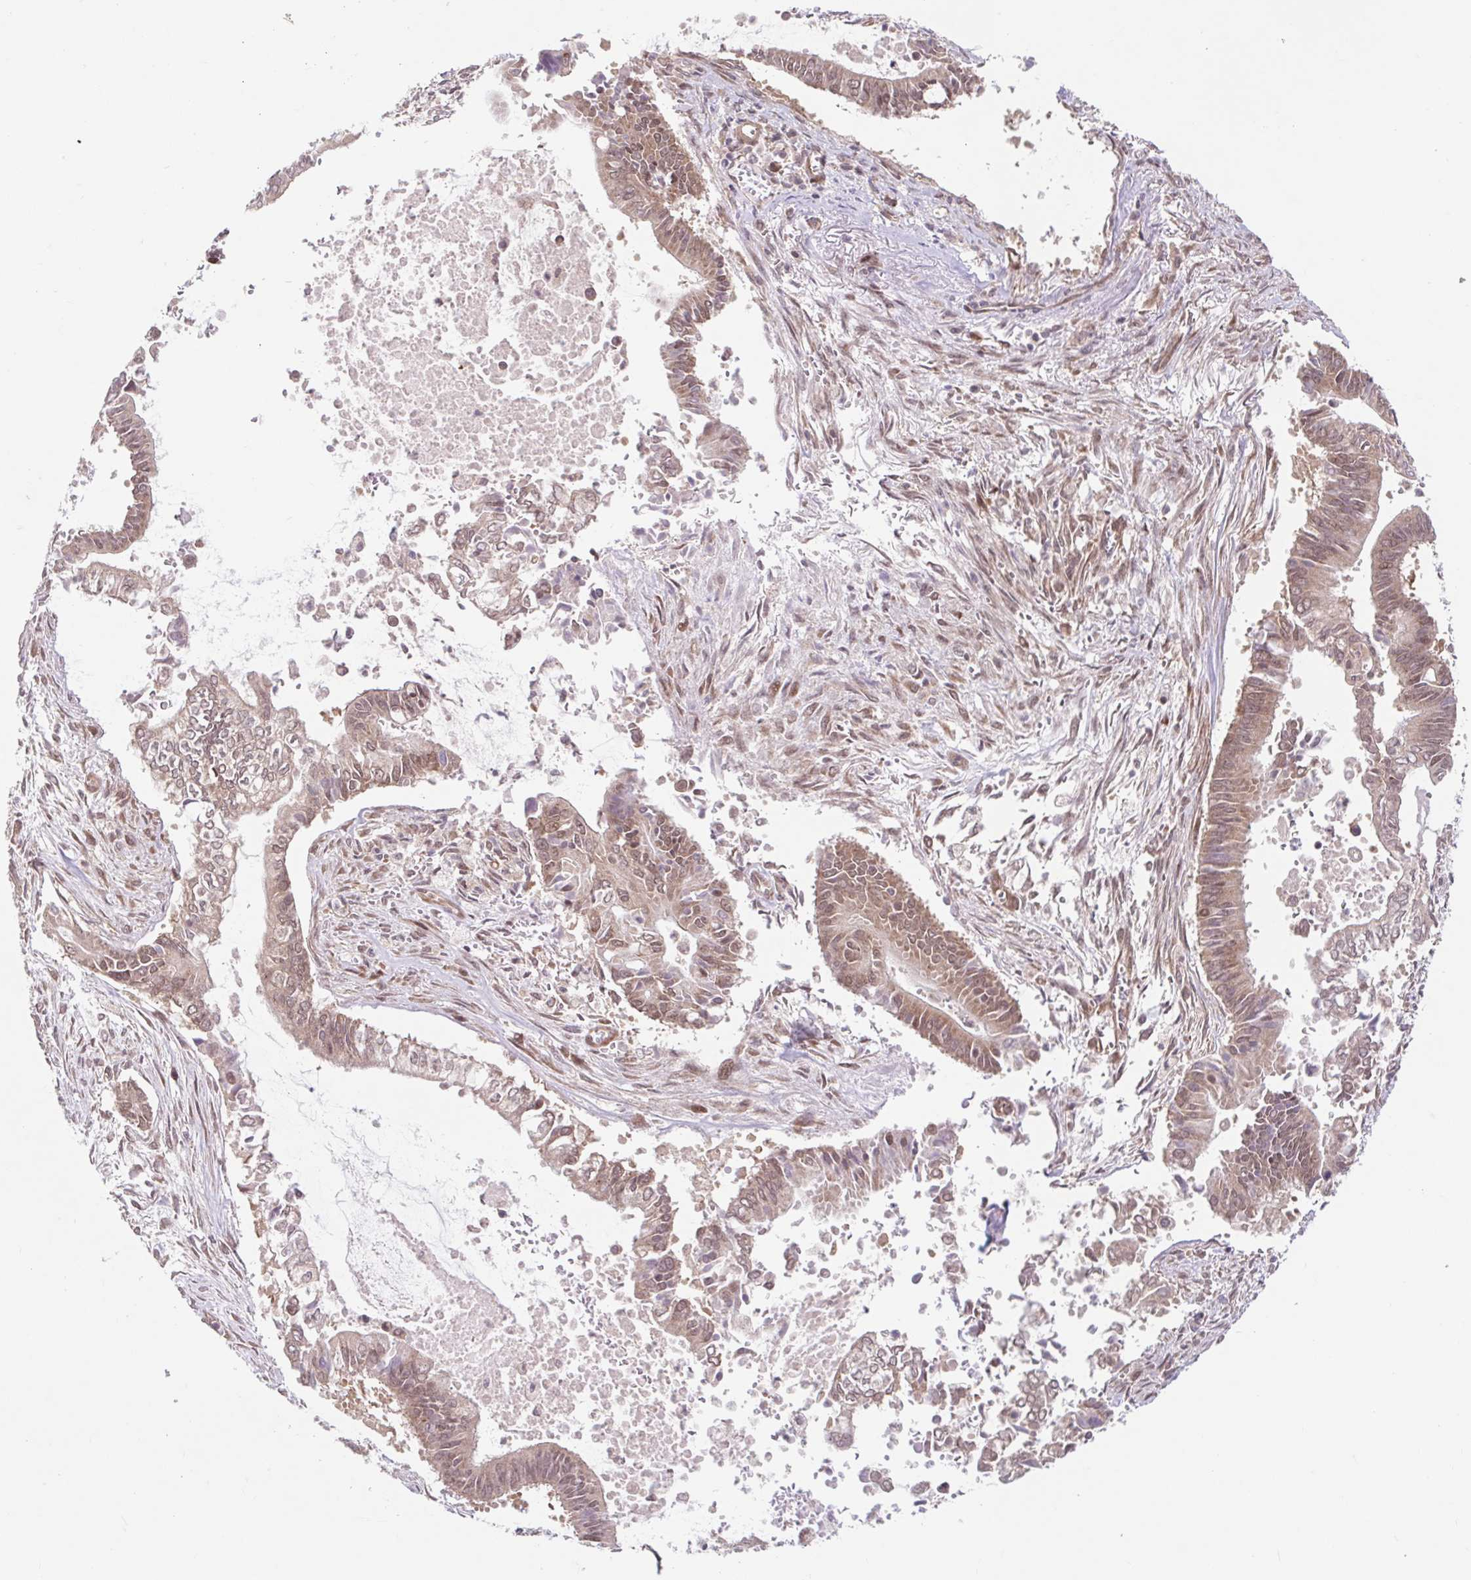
{"staining": {"intensity": "moderate", "quantity": ">75%", "location": "cytoplasmic/membranous,nuclear"}, "tissue": "pancreatic cancer", "cell_type": "Tumor cells", "image_type": "cancer", "snomed": [{"axis": "morphology", "description": "Adenocarcinoma, NOS"}, {"axis": "topography", "description": "Pancreas"}], "caption": "This image exhibits pancreatic cancer (adenocarcinoma) stained with IHC to label a protein in brown. The cytoplasmic/membranous and nuclear of tumor cells show moderate positivity for the protein. Nuclei are counter-stained blue.", "gene": "HFE", "patient": {"sex": "male", "age": 68}}